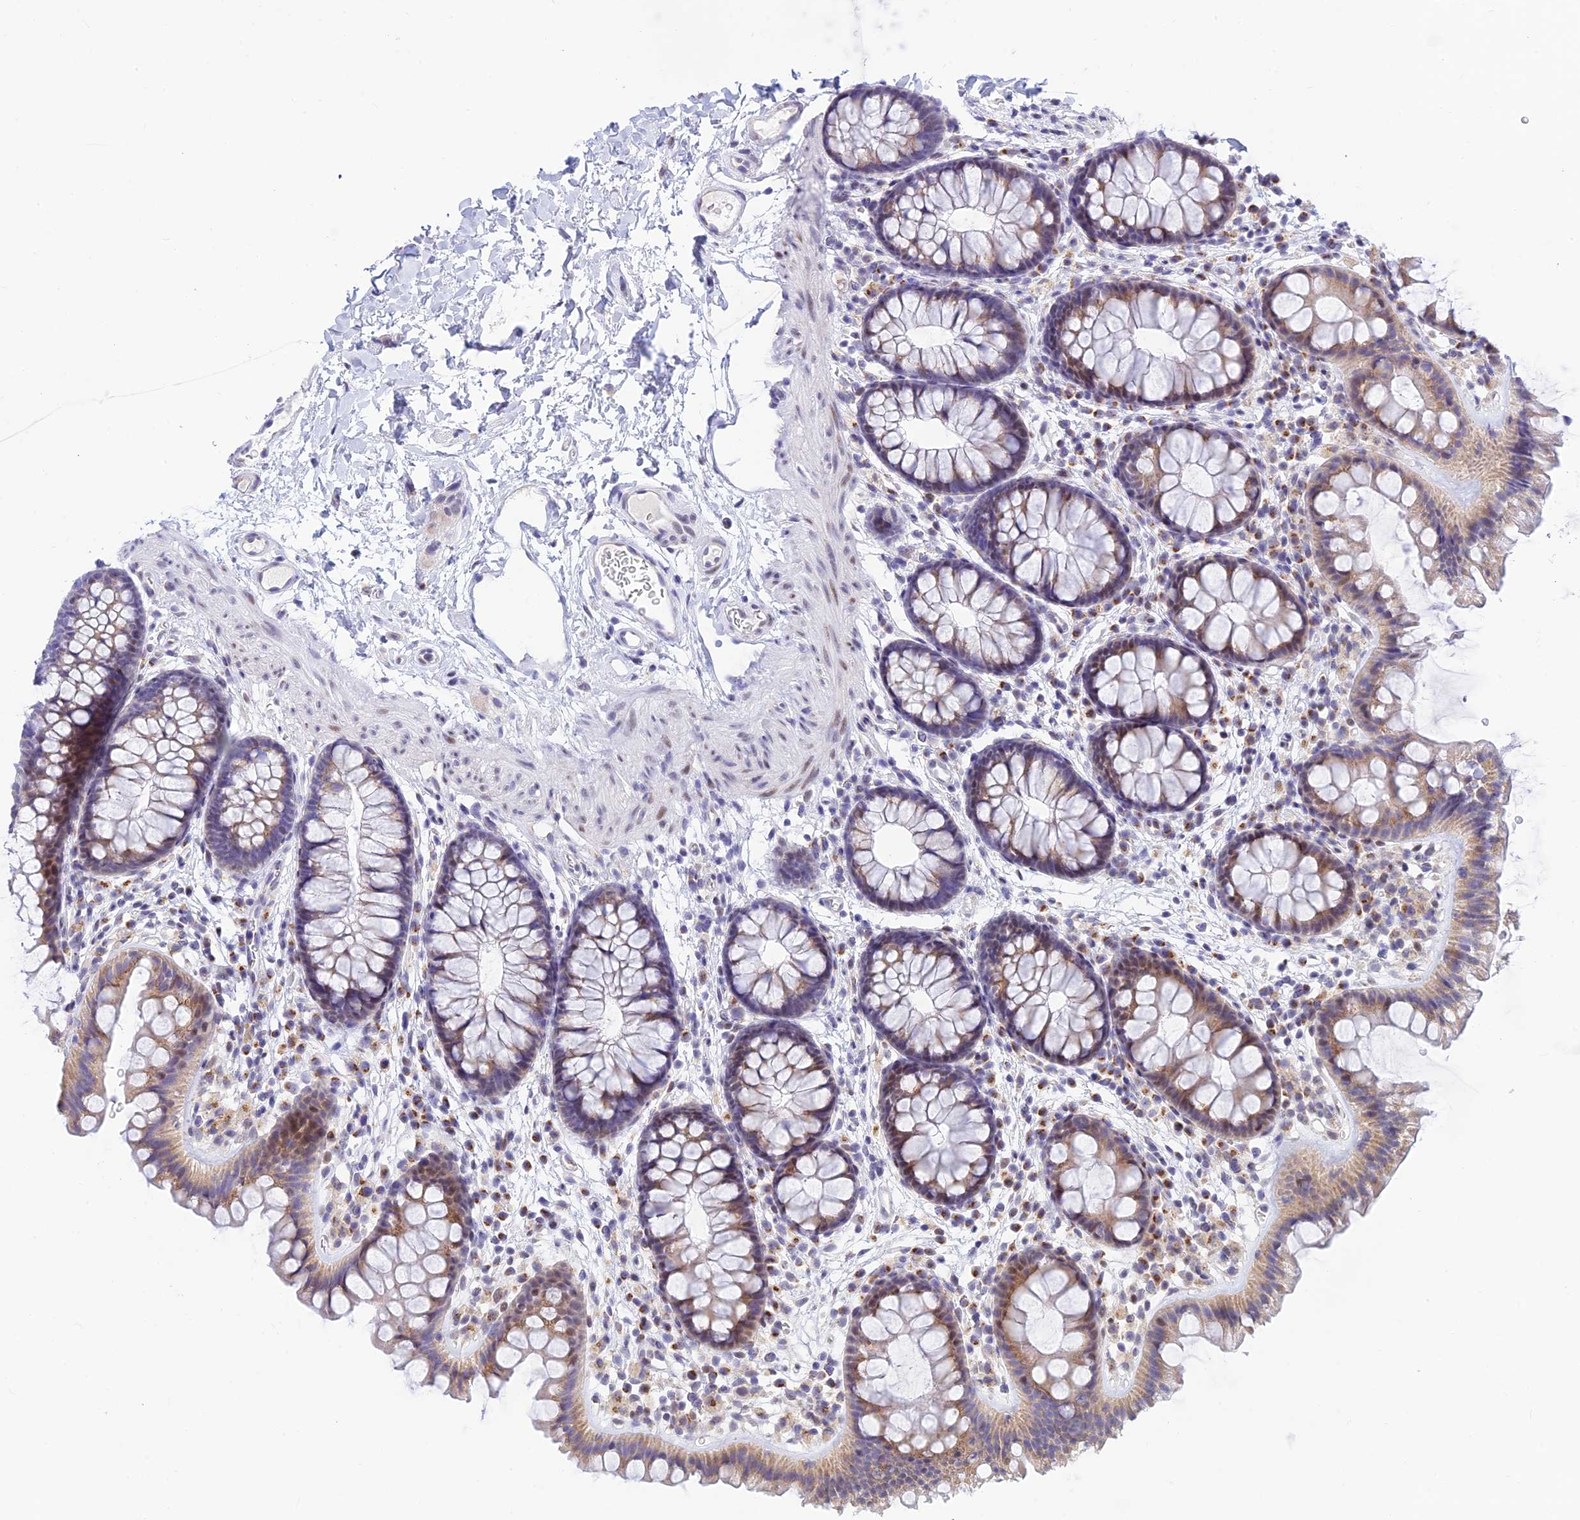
{"staining": {"intensity": "negative", "quantity": "none", "location": "none"}, "tissue": "colon", "cell_type": "Endothelial cells", "image_type": "normal", "snomed": [{"axis": "morphology", "description": "Normal tissue, NOS"}, {"axis": "topography", "description": "Colon"}], "caption": "Immunohistochemistry (IHC) photomicrograph of unremarkable colon: human colon stained with DAB exhibits no significant protein staining in endothelial cells.", "gene": "INKA1", "patient": {"sex": "female", "age": 62}}